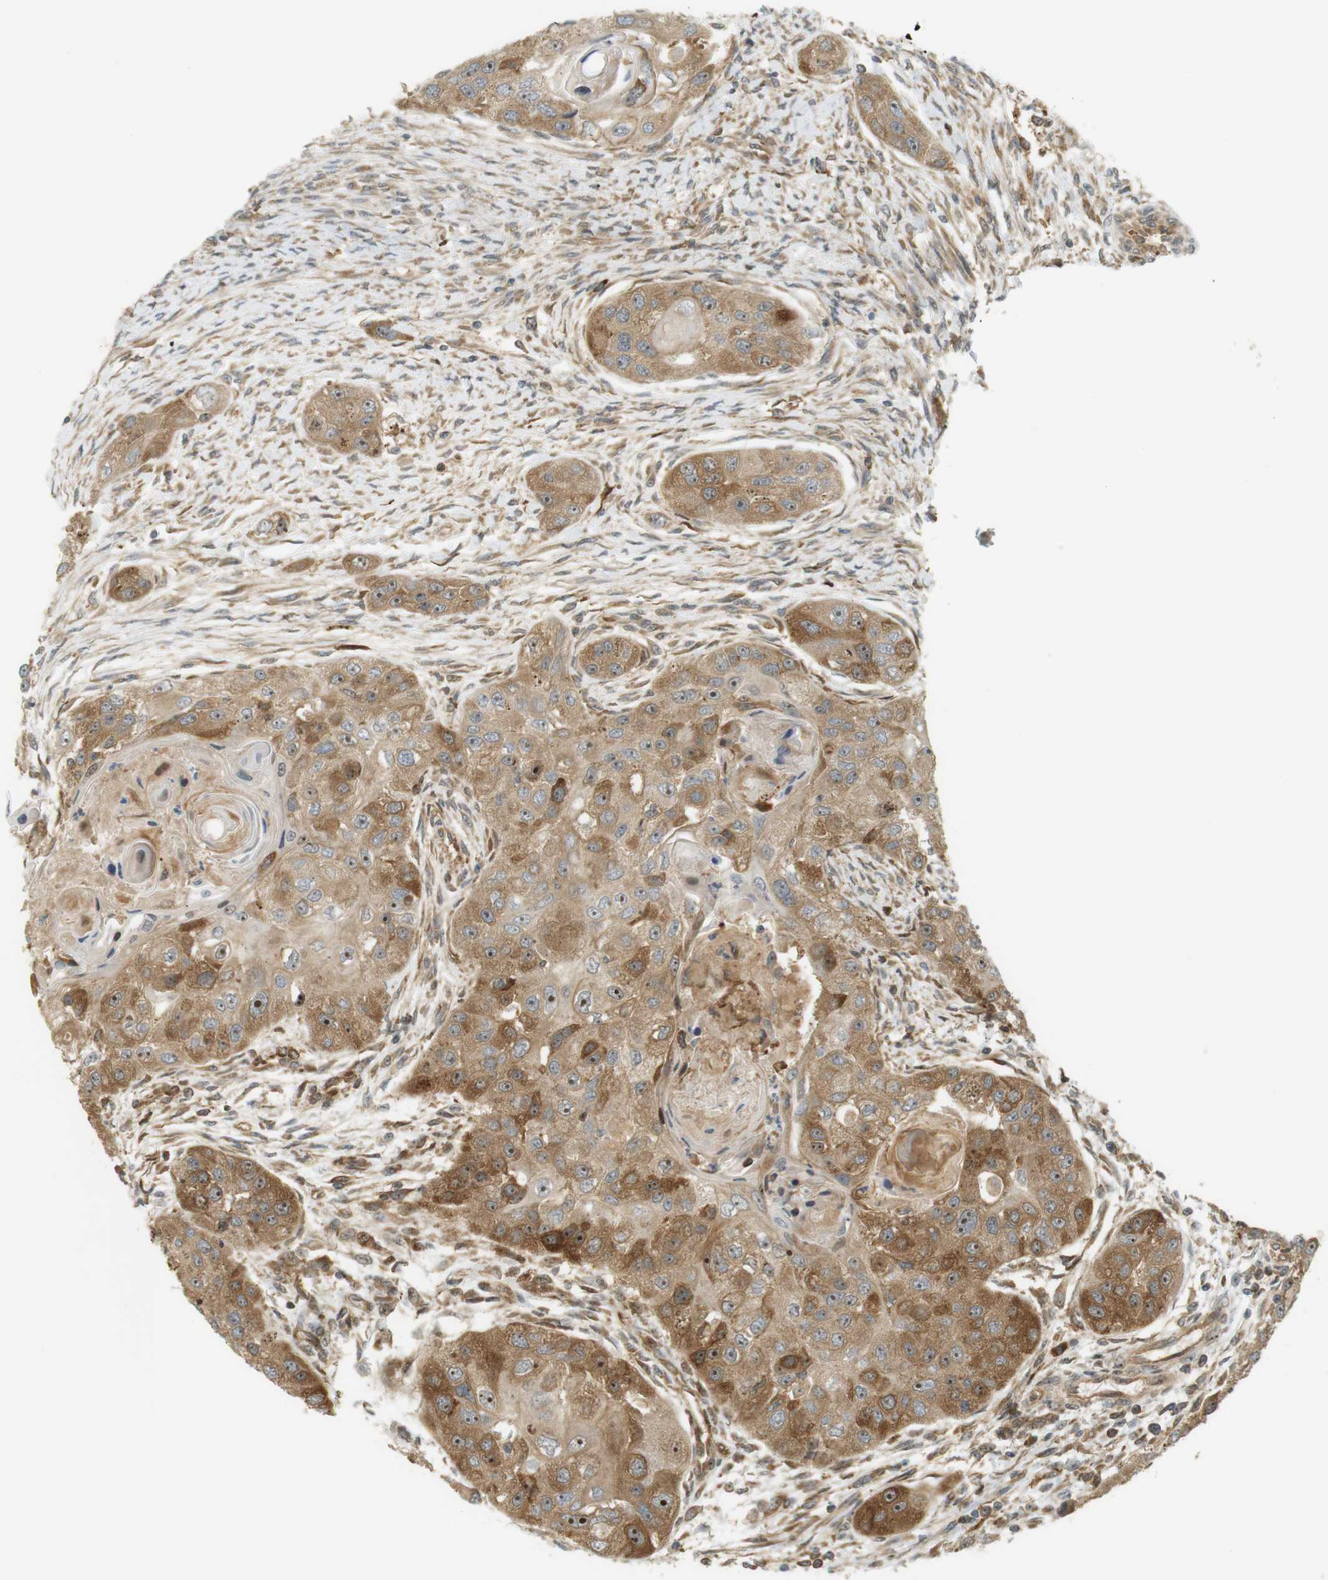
{"staining": {"intensity": "moderate", "quantity": ">75%", "location": "cytoplasmic/membranous,nuclear"}, "tissue": "head and neck cancer", "cell_type": "Tumor cells", "image_type": "cancer", "snomed": [{"axis": "morphology", "description": "Normal tissue, NOS"}, {"axis": "morphology", "description": "Squamous cell carcinoma, NOS"}, {"axis": "topography", "description": "Skeletal muscle"}, {"axis": "topography", "description": "Head-Neck"}], "caption": "Tumor cells display moderate cytoplasmic/membranous and nuclear positivity in about >75% of cells in head and neck squamous cell carcinoma.", "gene": "PA2G4", "patient": {"sex": "male", "age": 51}}